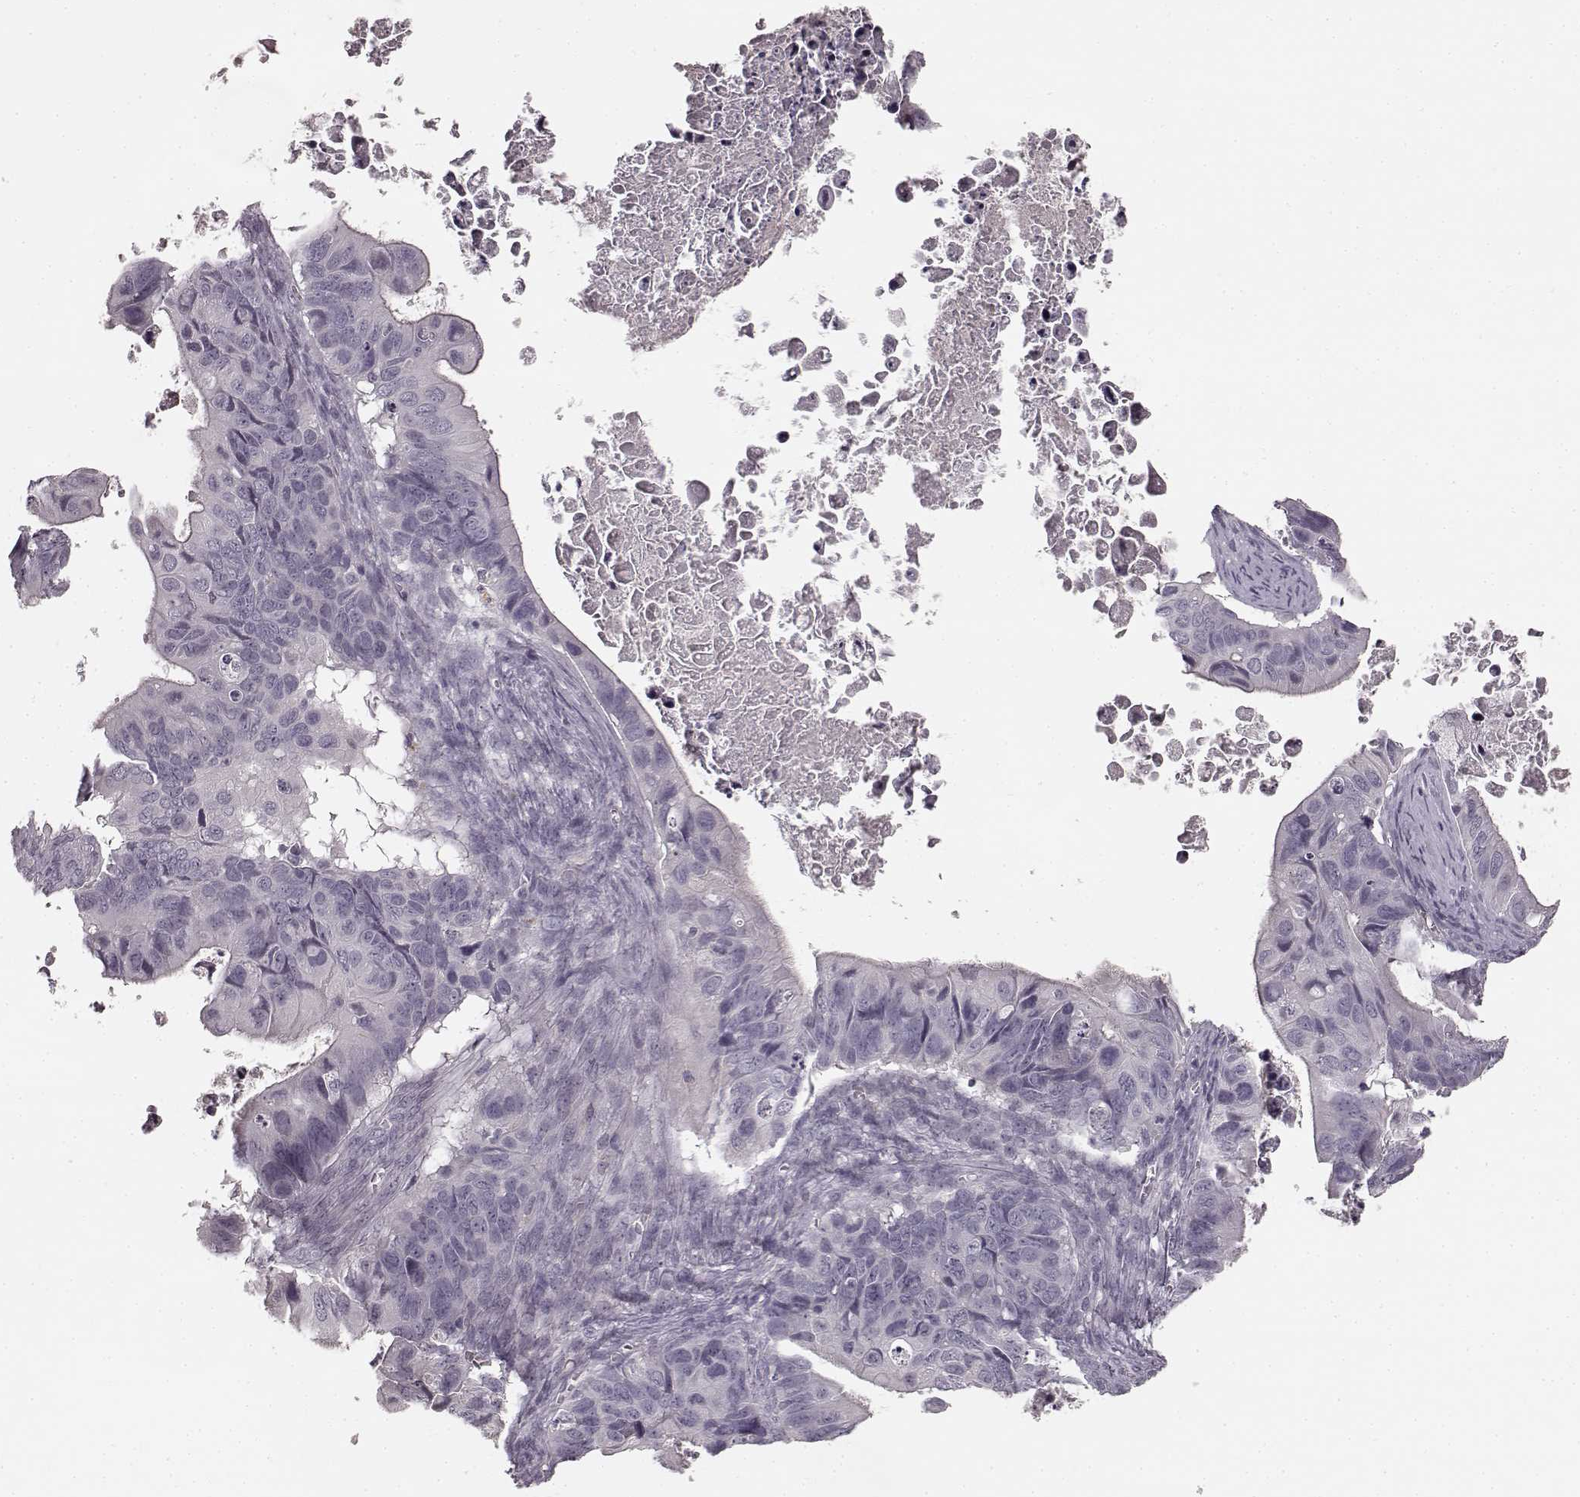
{"staining": {"intensity": "negative", "quantity": "none", "location": "none"}, "tissue": "ovarian cancer", "cell_type": "Tumor cells", "image_type": "cancer", "snomed": [{"axis": "morphology", "description": "Cystadenocarcinoma, mucinous, NOS"}, {"axis": "topography", "description": "Ovary"}], "caption": "DAB immunohistochemical staining of ovarian mucinous cystadenocarcinoma demonstrates no significant staining in tumor cells.", "gene": "RIT2", "patient": {"sex": "female", "age": 64}}